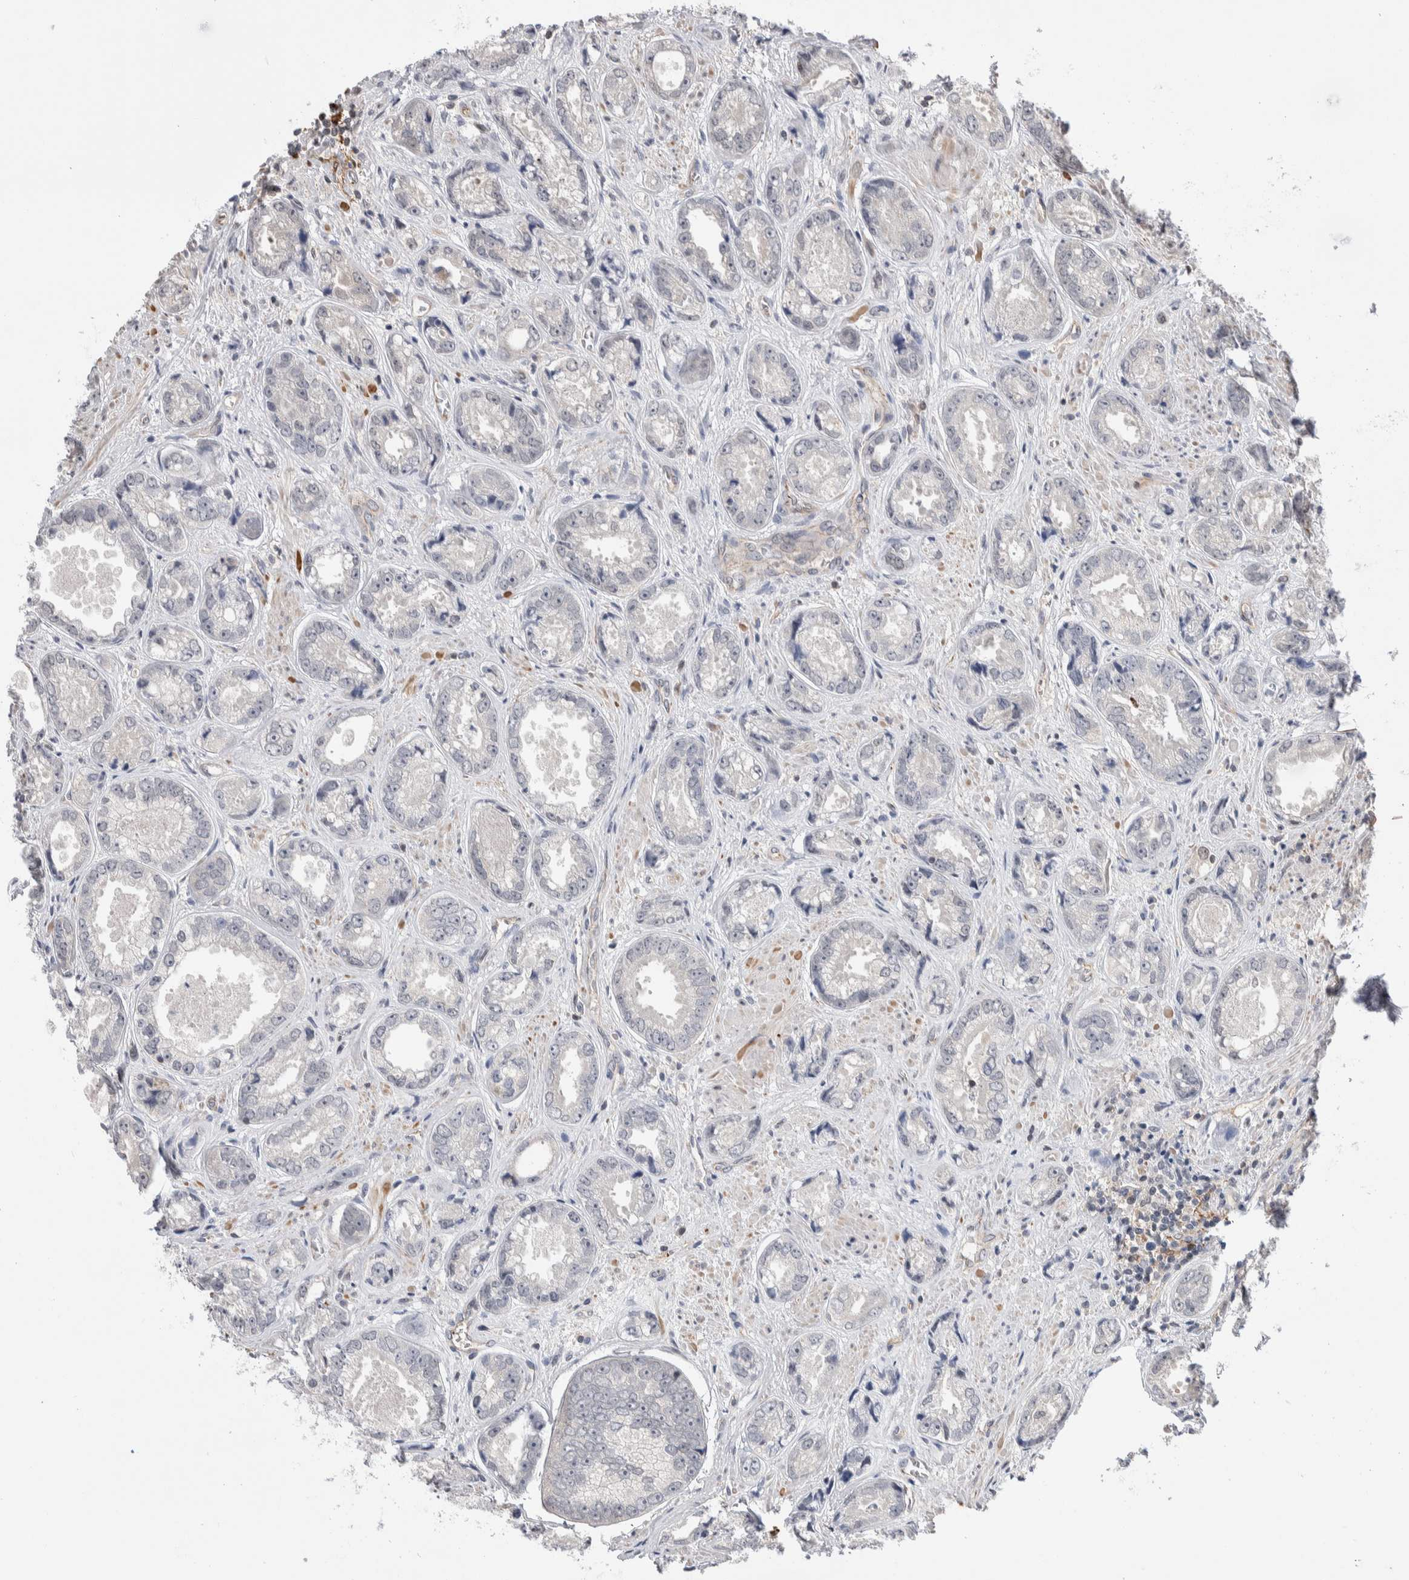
{"staining": {"intensity": "negative", "quantity": "none", "location": "none"}, "tissue": "prostate cancer", "cell_type": "Tumor cells", "image_type": "cancer", "snomed": [{"axis": "morphology", "description": "Adenocarcinoma, High grade"}, {"axis": "topography", "description": "Prostate"}], "caption": "Protein analysis of adenocarcinoma (high-grade) (prostate) exhibits no significant staining in tumor cells. (DAB immunohistochemistry visualized using brightfield microscopy, high magnification).", "gene": "ZBTB49", "patient": {"sex": "male", "age": 61}}